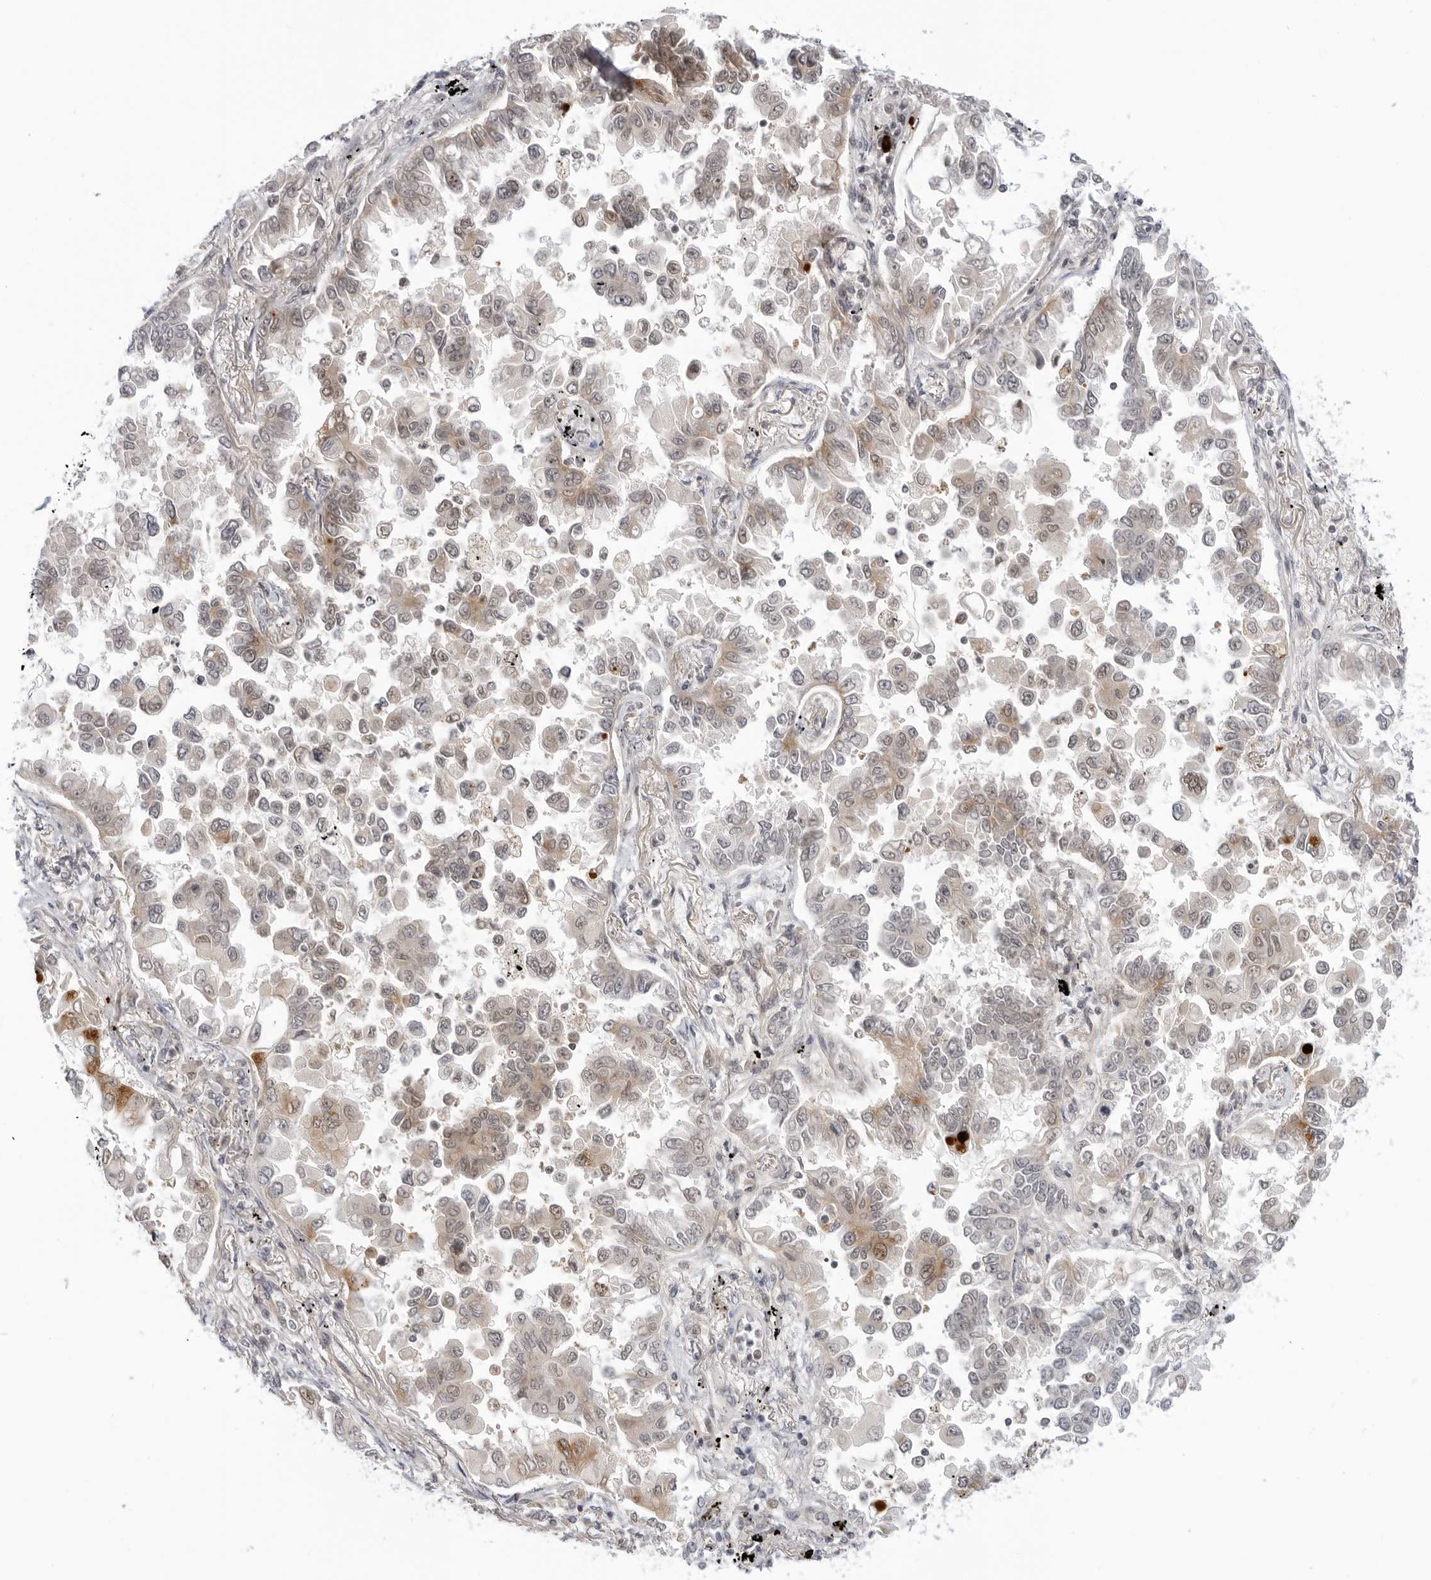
{"staining": {"intensity": "weak", "quantity": "<25%", "location": "cytoplasmic/membranous"}, "tissue": "lung cancer", "cell_type": "Tumor cells", "image_type": "cancer", "snomed": [{"axis": "morphology", "description": "Adenocarcinoma, NOS"}, {"axis": "topography", "description": "Lung"}], "caption": "A high-resolution micrograph shows immunohistochemistry (IHC) staining of lung cancer, which exhibits no significant staining in tumor cells.", "gene": "SUGCT", "patient": {"sex": "female", "age": 67}}